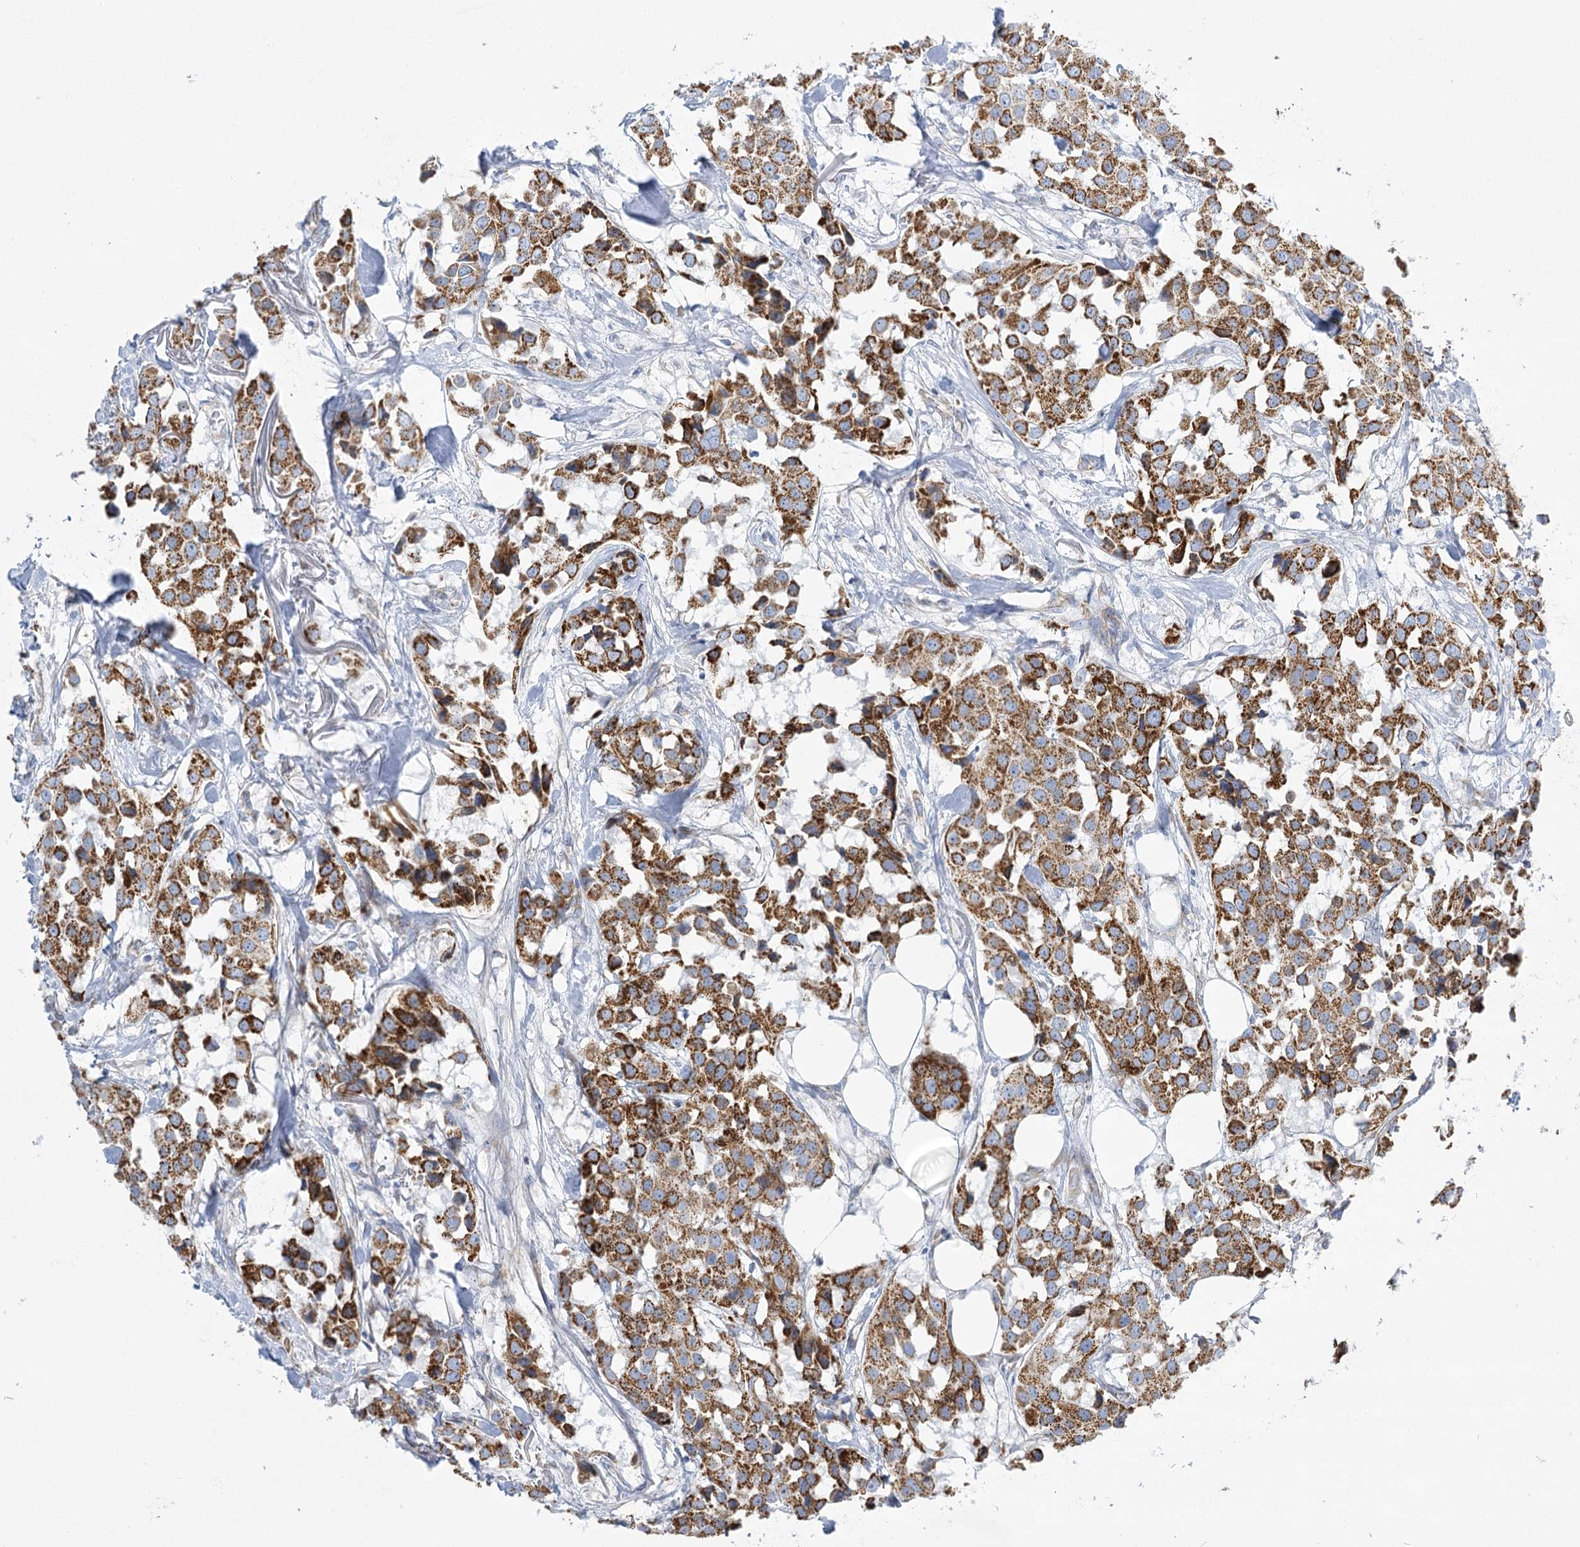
{"staining": {"intensity": "strong", "quantity": ">75%", "location": "cytoplasmic/membranous"}, "tissue": "breast cancer", "cell_type": "Tumor cells", "image_type": "cancer", "snomed": [{"axis": "morphology", "description": "Duct carcinoma"}, {"axis": "topography", "description": "Breast"}], "caption": "Brown immunohistochemical staining in human breast cancer displays strong cytoplasmic/membranous staining in about >75% of tumor cells.", "gene": "DHTKD1", "patient": {"sex": "female", "age": 80}}